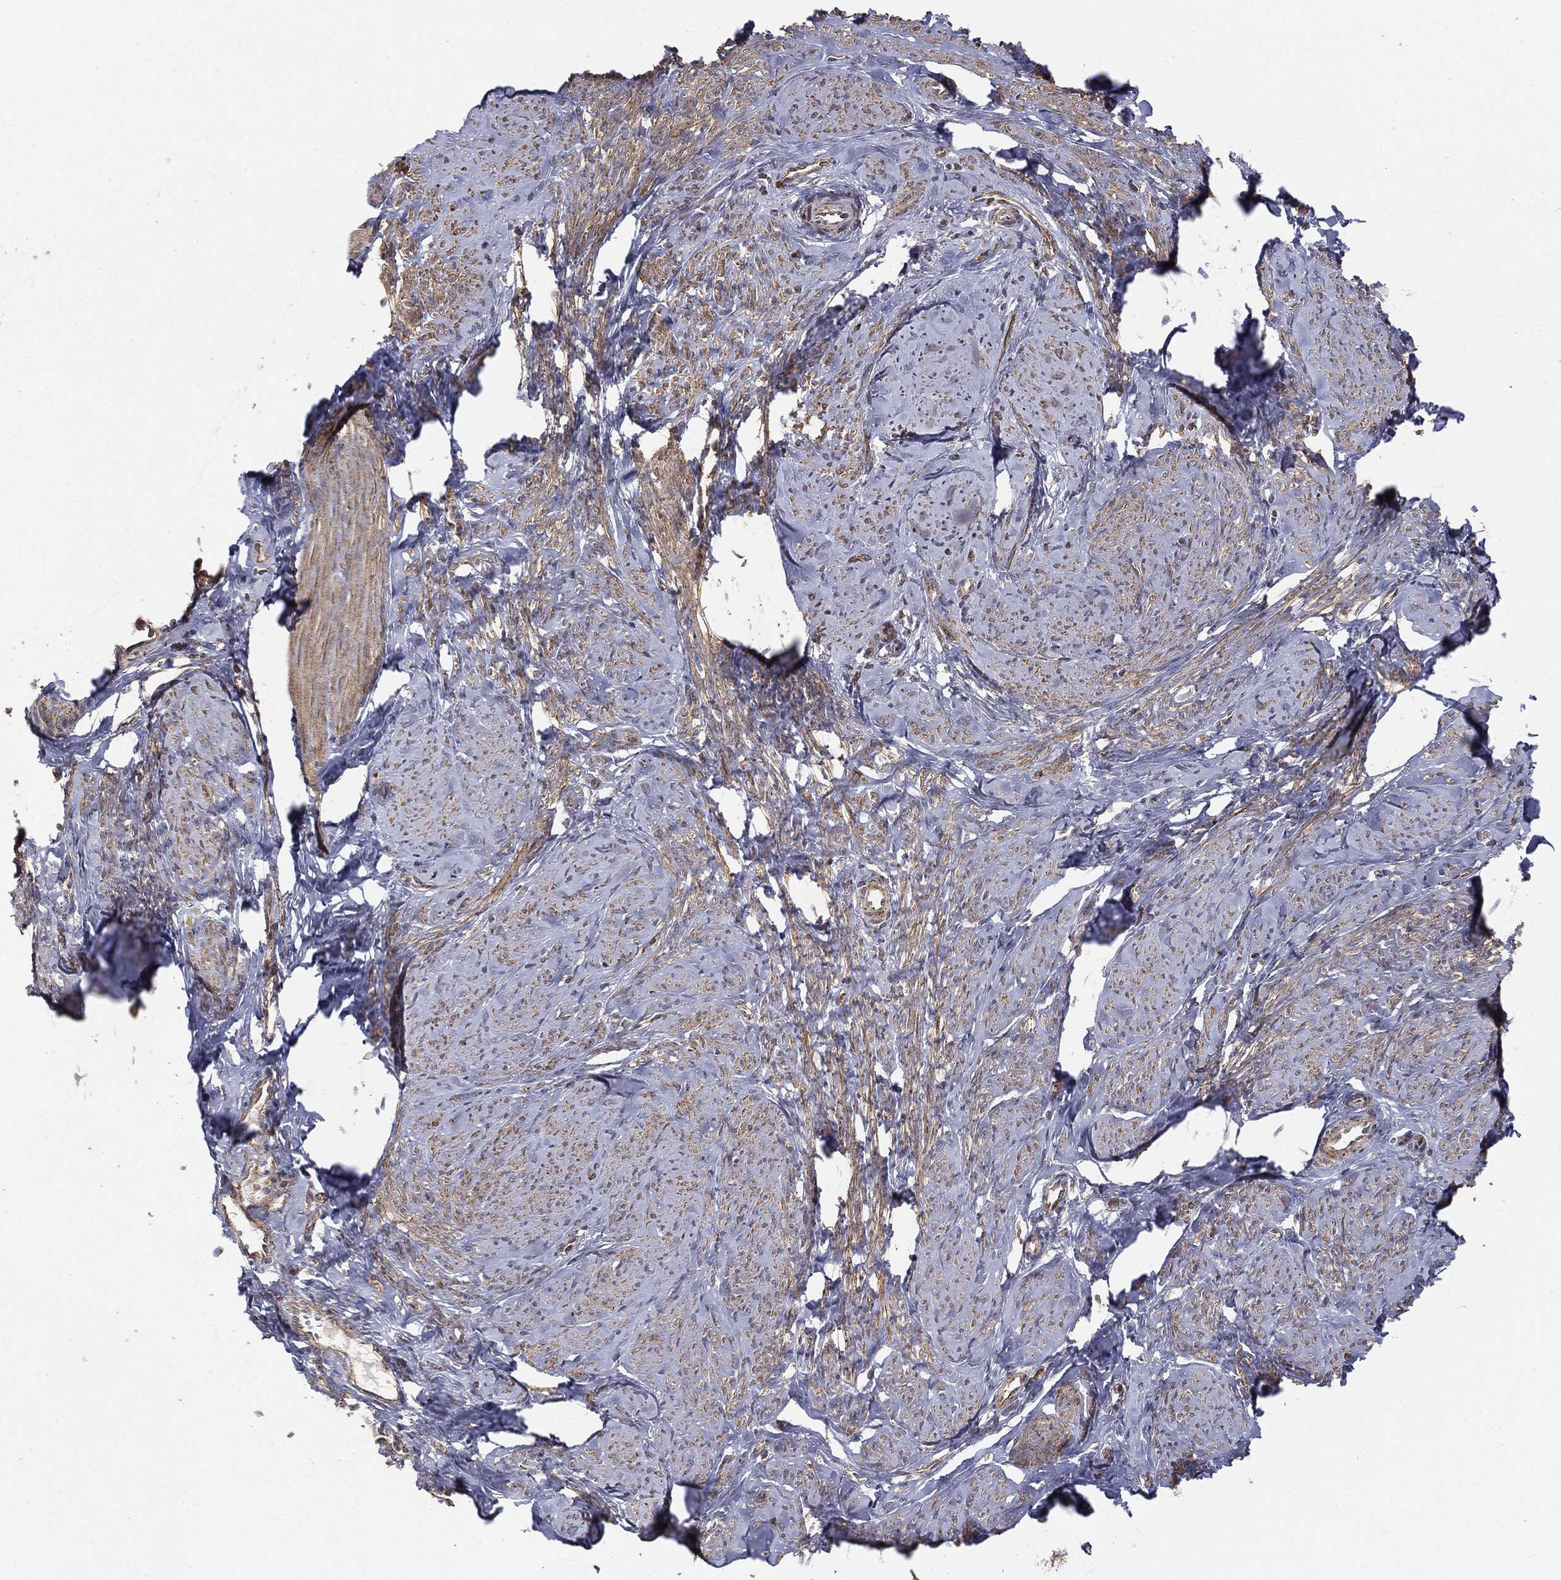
{"staining": {"intensity": "moderate", "quantity": ">75%", "location": "cytoplasmic/membranous"}, "tissue": "smooth muscle", "cell_type": "Smooth muscle cells", "image_type": "normal", "snomed": [{"axis": "morphology", "description": "Normal tissue, NOS"}, {"axis": "topography", "description": "Smooth muscle"}], "caption": "Immunohistochemical staining of normal smooth muscle reveals moderate cytoplasmic/membranous protein positivity in approximately >75% of smooth muscle cells.", "gene": "MTOR", "patient": {"sex": "female", "age": 48}}